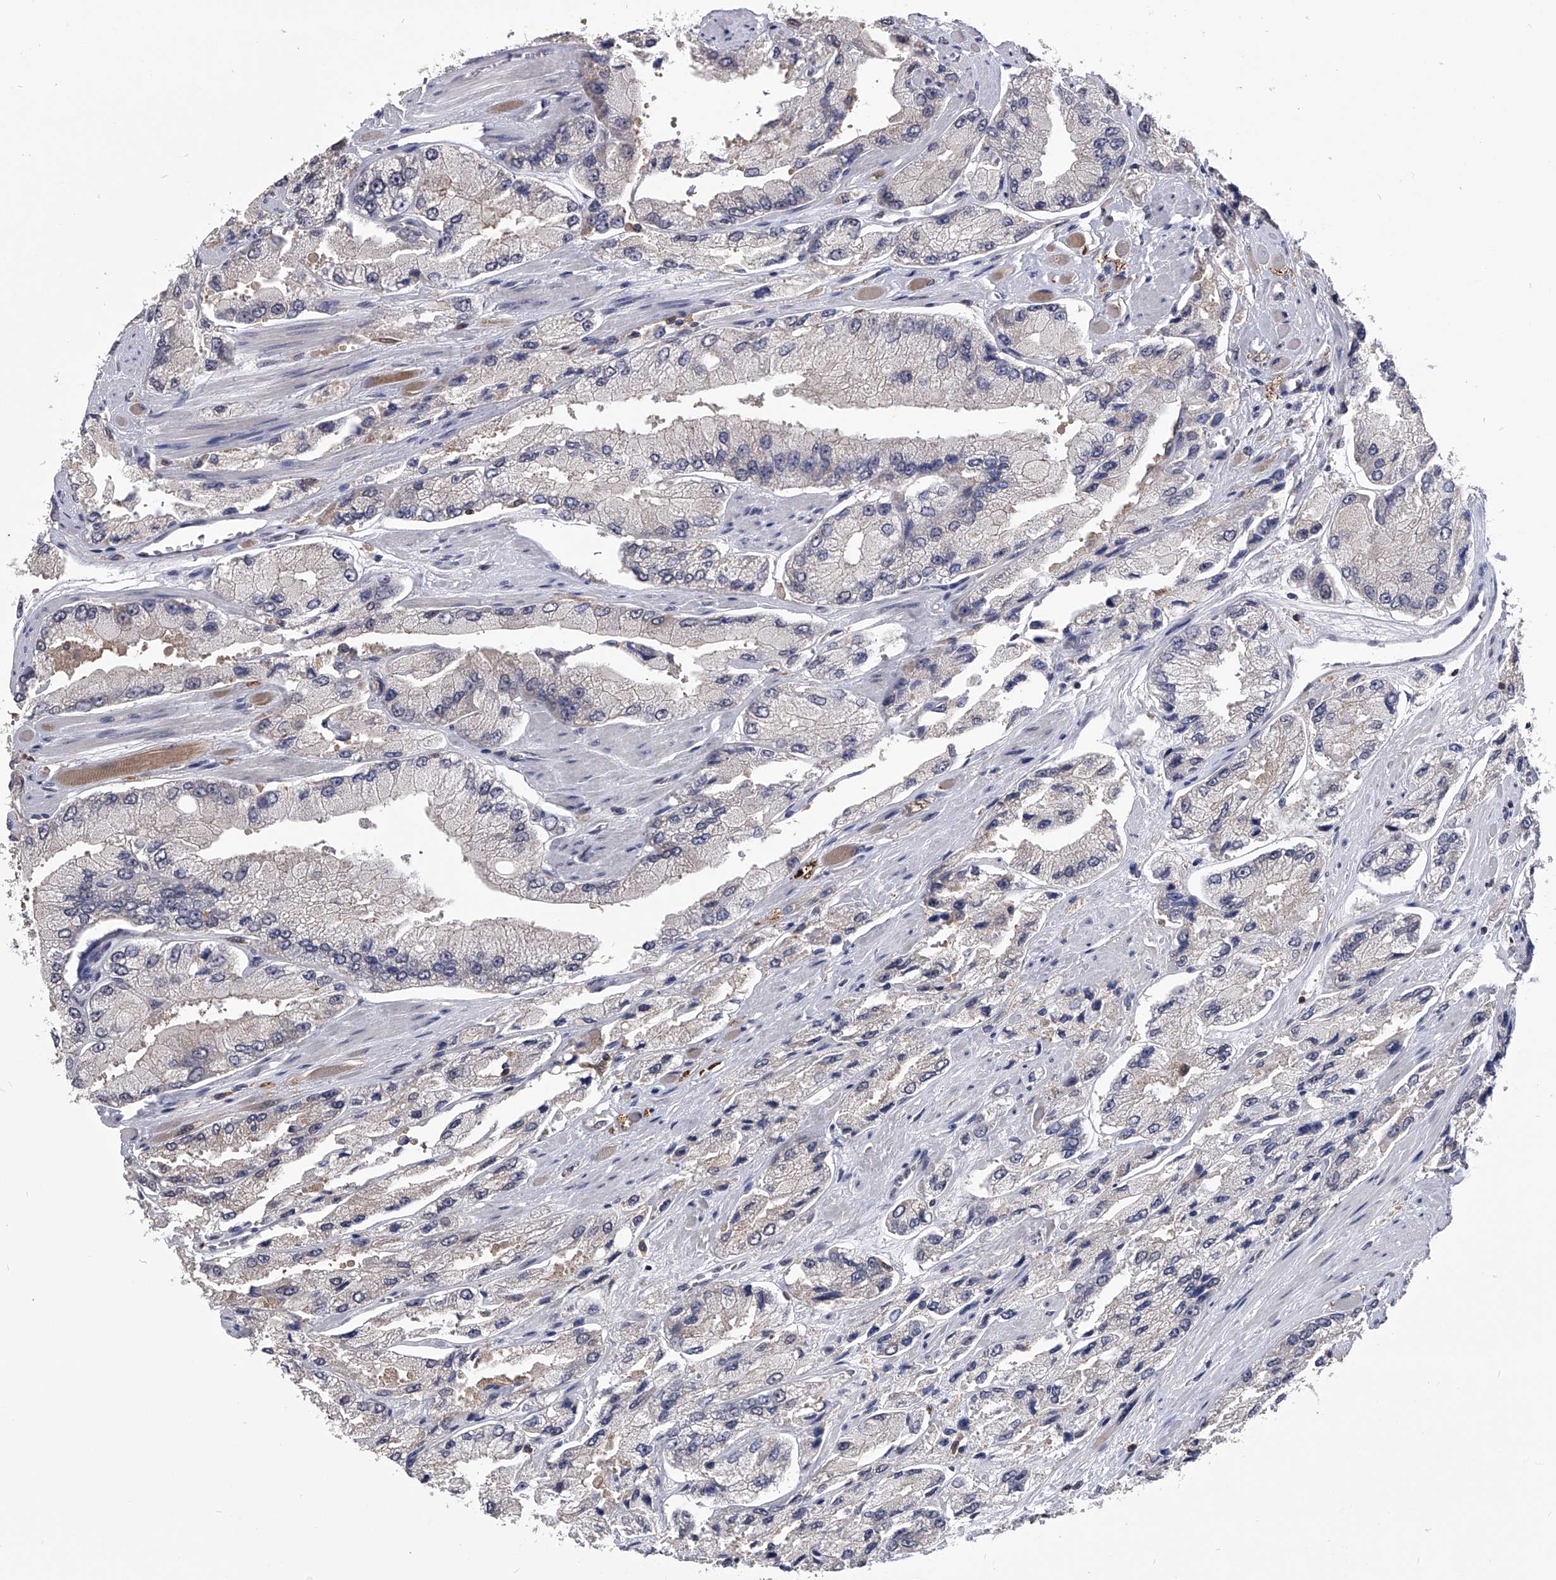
{"staining": {"intensity": "negative", "quantity": "none", "location": "none"}, "tissue": "prostate cancer", "cell_type": "Tumor cells", "image_type": "cancer", "snomed": [{"axis": "morphology", "description": "Adenocarcinoma, High grade"}, {"axis": "topography", "description": "Prostate"}], "caption": "Photomicrograph shows no significant protein expression in tumor cells of prostate cancer. (Brightfield microscopy of DAB IHC at high magnification).", "gene": "PAN3", "patient": {"sex": "male", "age": 58}}